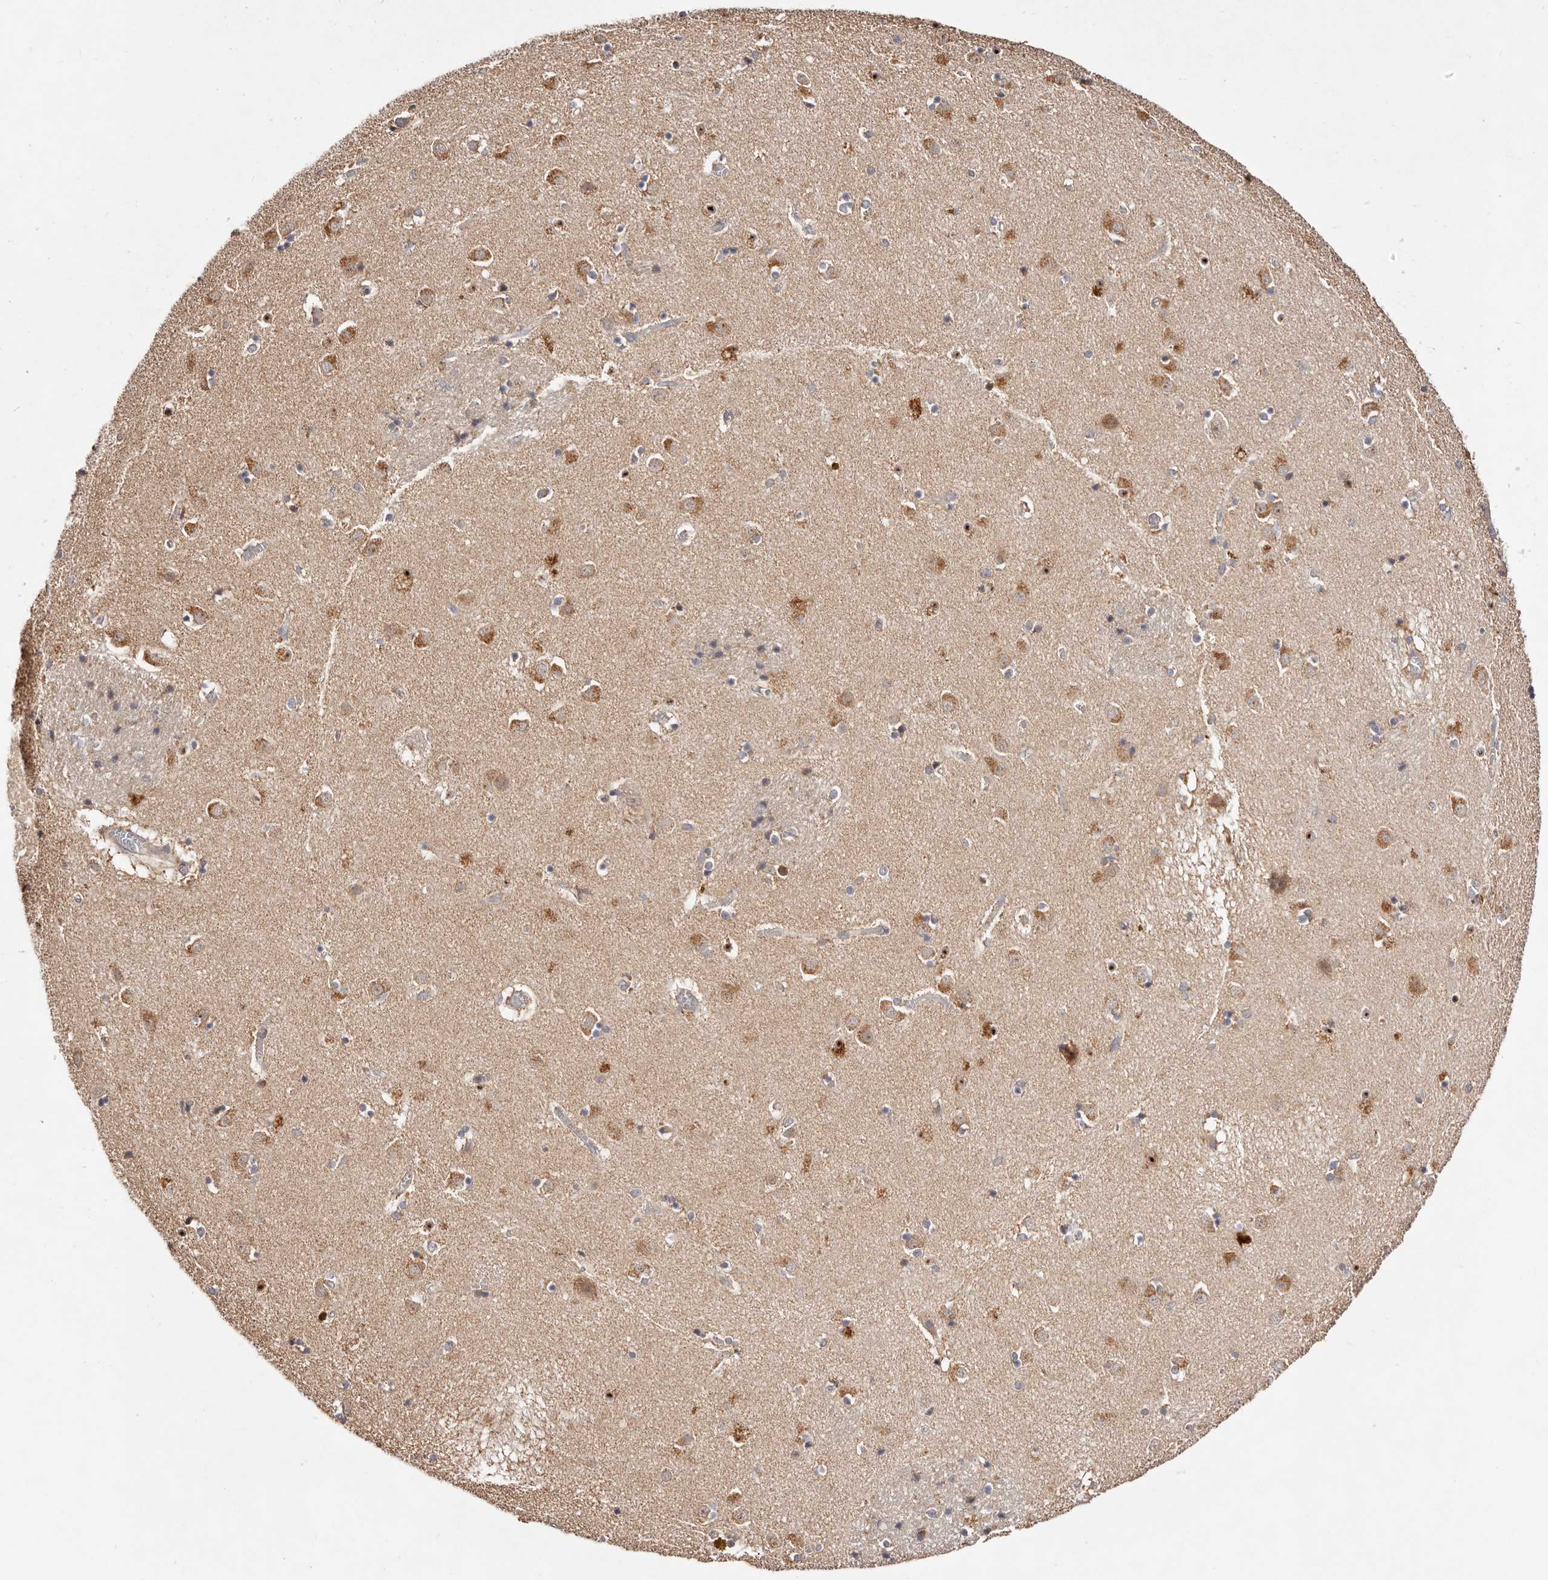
{"staining": {"intensity": "moderate", "quantity": "<25%", "location": "cytoplasmic/membranous"}, "tissue": "caudate", "cell_type": "Glial cells", "image_type": "normal", "snomed": [{"axis": "morphology", "description": "Normal tissue, NOS"}, {"axis": "topography", "description": "Lateral ventricle wall"}], "caption": "Caudate was stained to show a protein in brown. There is low levels of moderate cytoplasmic/membranous staining in about <25% of glial cells. (DAB IHC, brown staining for protein, blue staining for nuclei).", "gene": "USP33", "patient": {"sex": "male", "age": 70}}